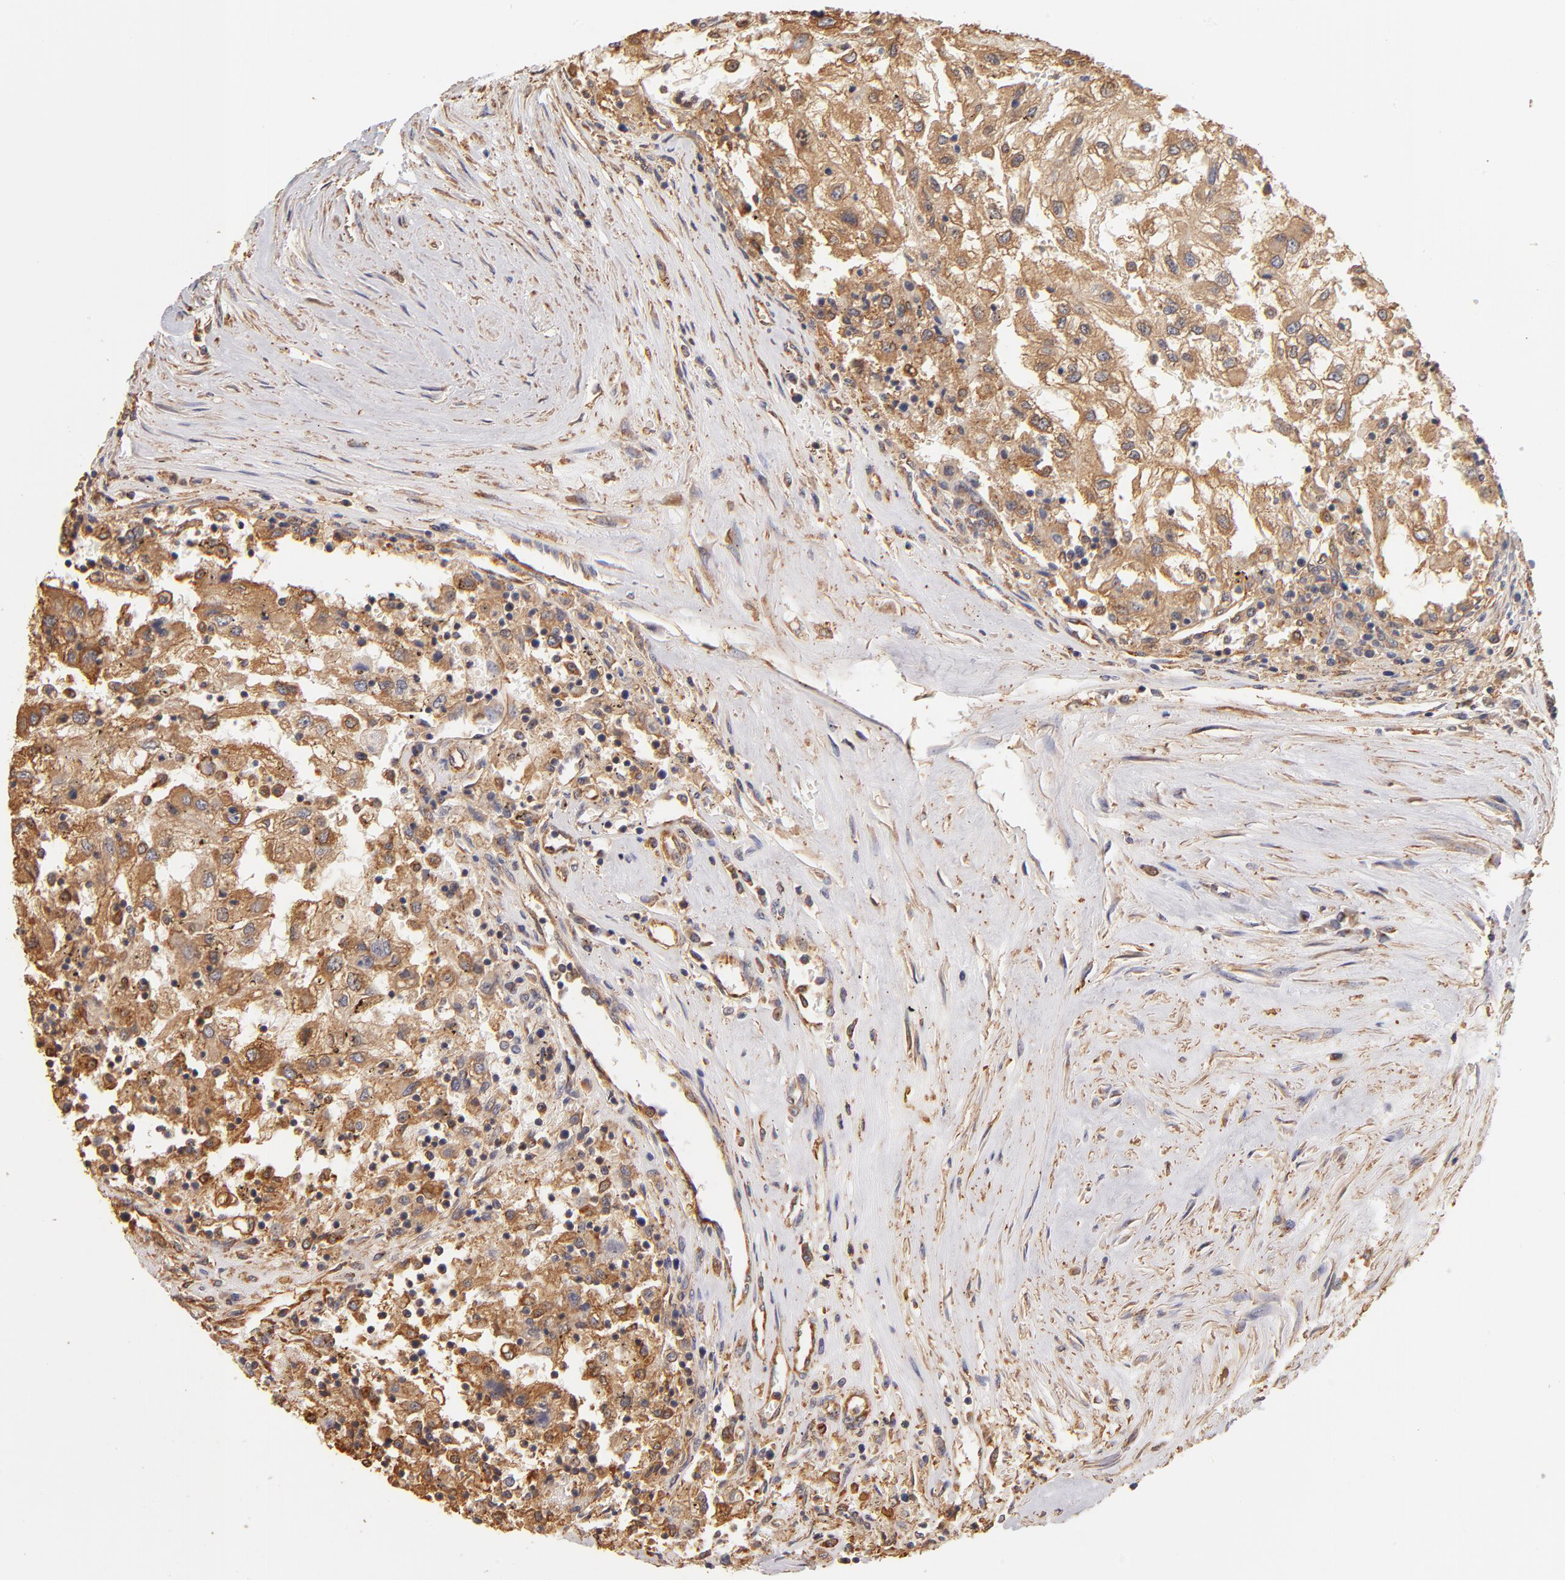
{"staining": {"intensity": "moderate", "quantity": ">75%", "location": "cytoplasmic/membranous"}, "tissue": "renal cancer", "cell_type": "Tumor cells", "image_type": "cancer", "snomed": [{"axis": "morphology", "description": "Normal tissue, NOS"}, {"axis": "morphology", "description": "Adenocarcinoma, NOS"}, {"axis": "topography", "description": "Kidney"}], "caption": "Protein staining by IHC reveals moderate cytoplasmic/membranous expression in approximately >75% of tumor cells in renal adenocarcinoma. The staining was performed using DAB, with brown indicating positive protein expression. Nuclei are stained blue with hematoxylin.", "gene": "FCMR", "patient": {"sex": "male", "age": 71}}